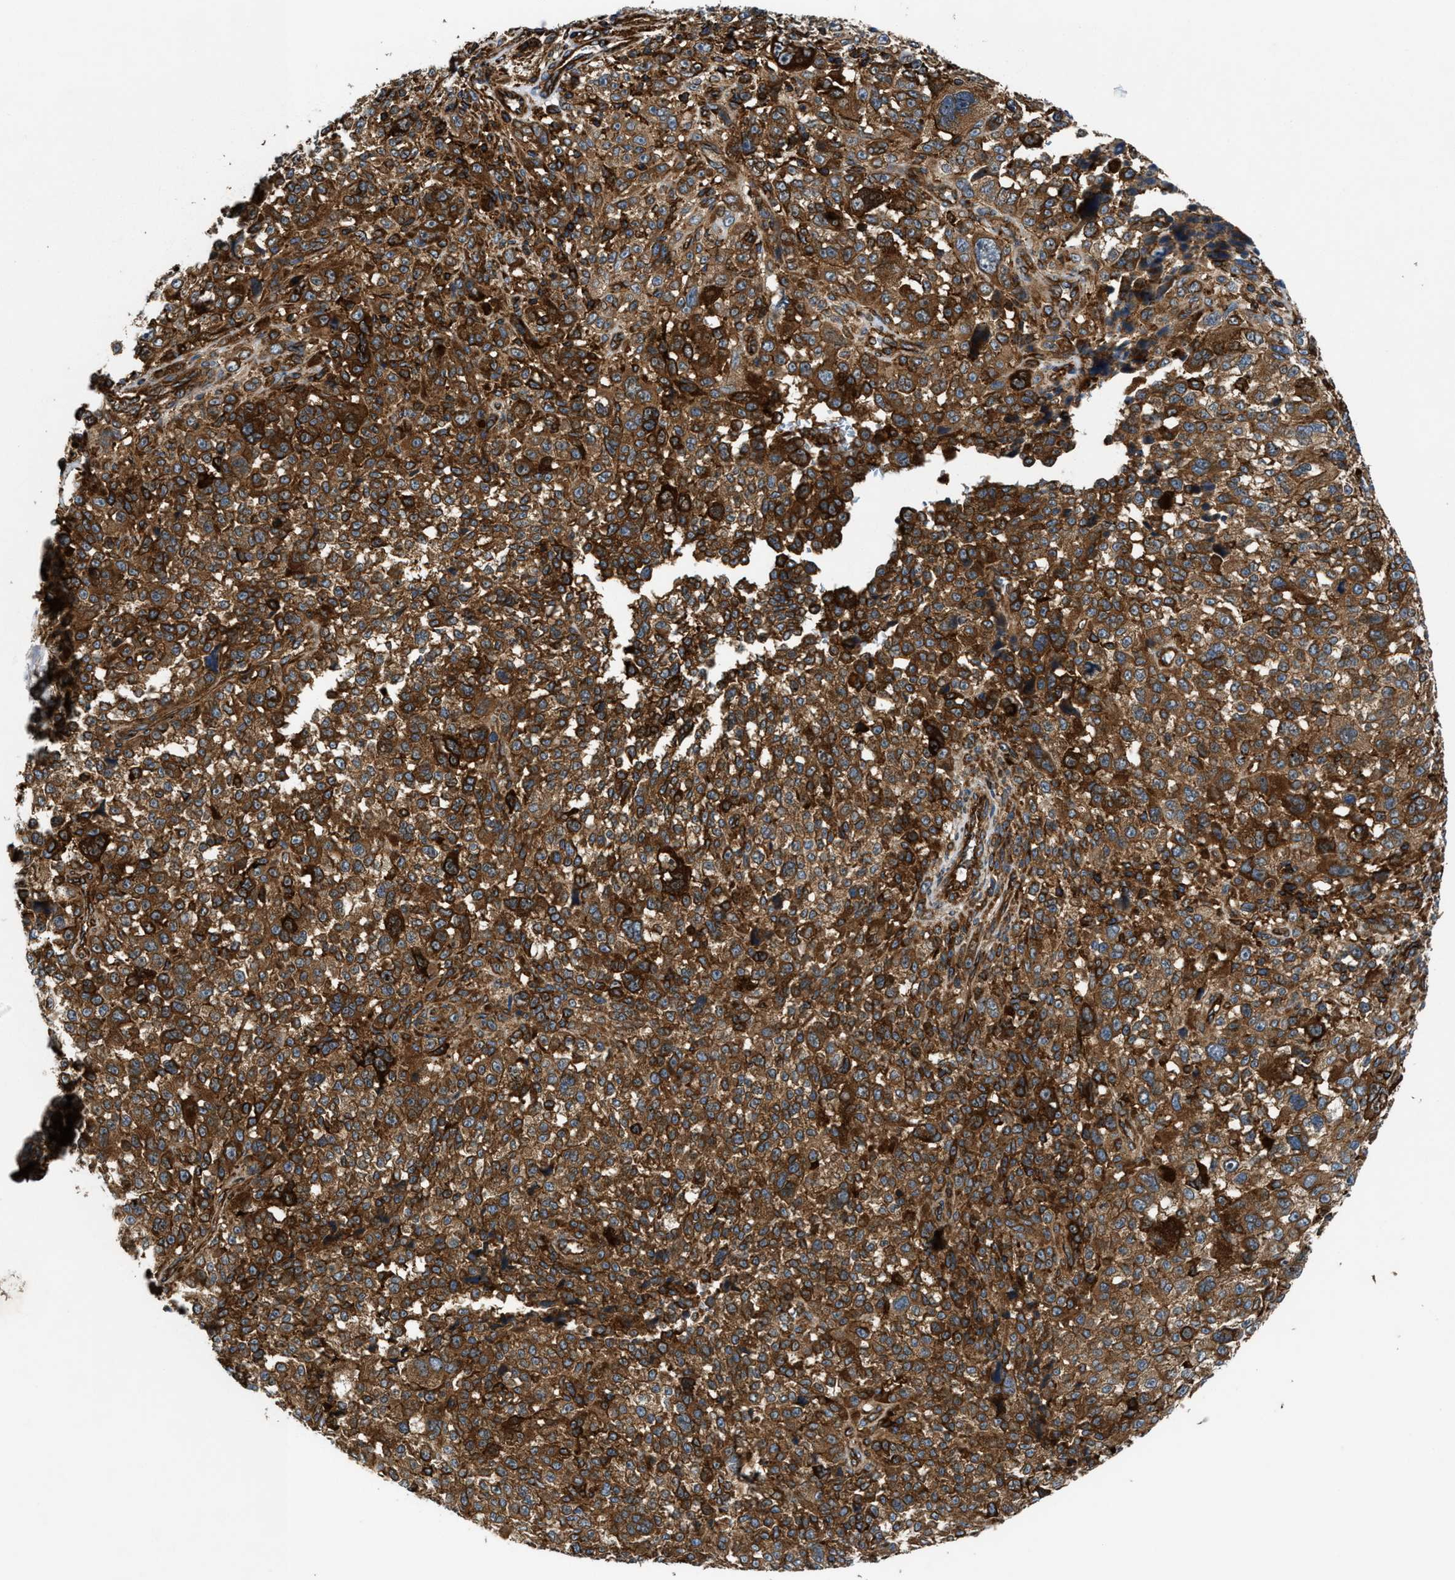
{"staining": {"intensity": "moderate", "quantity": ">75%", "location": "cytoplasmic/membranous"}, "tissue": "melanoma", "cell_type": "Tumor cells", "image_type": "cancer", "snomed": [{"axis": "morphology", "description": "Malignant melanoma, NOS"}, {"axis": "topography", "description": "Skin"}], "caption": "A brown stain highlights moderate cytoplasmic/membranous expression of a protein in human melanoma tumor cells.", "gene": "EGLN1", "patient": {"sex": "female", "age": 55}}